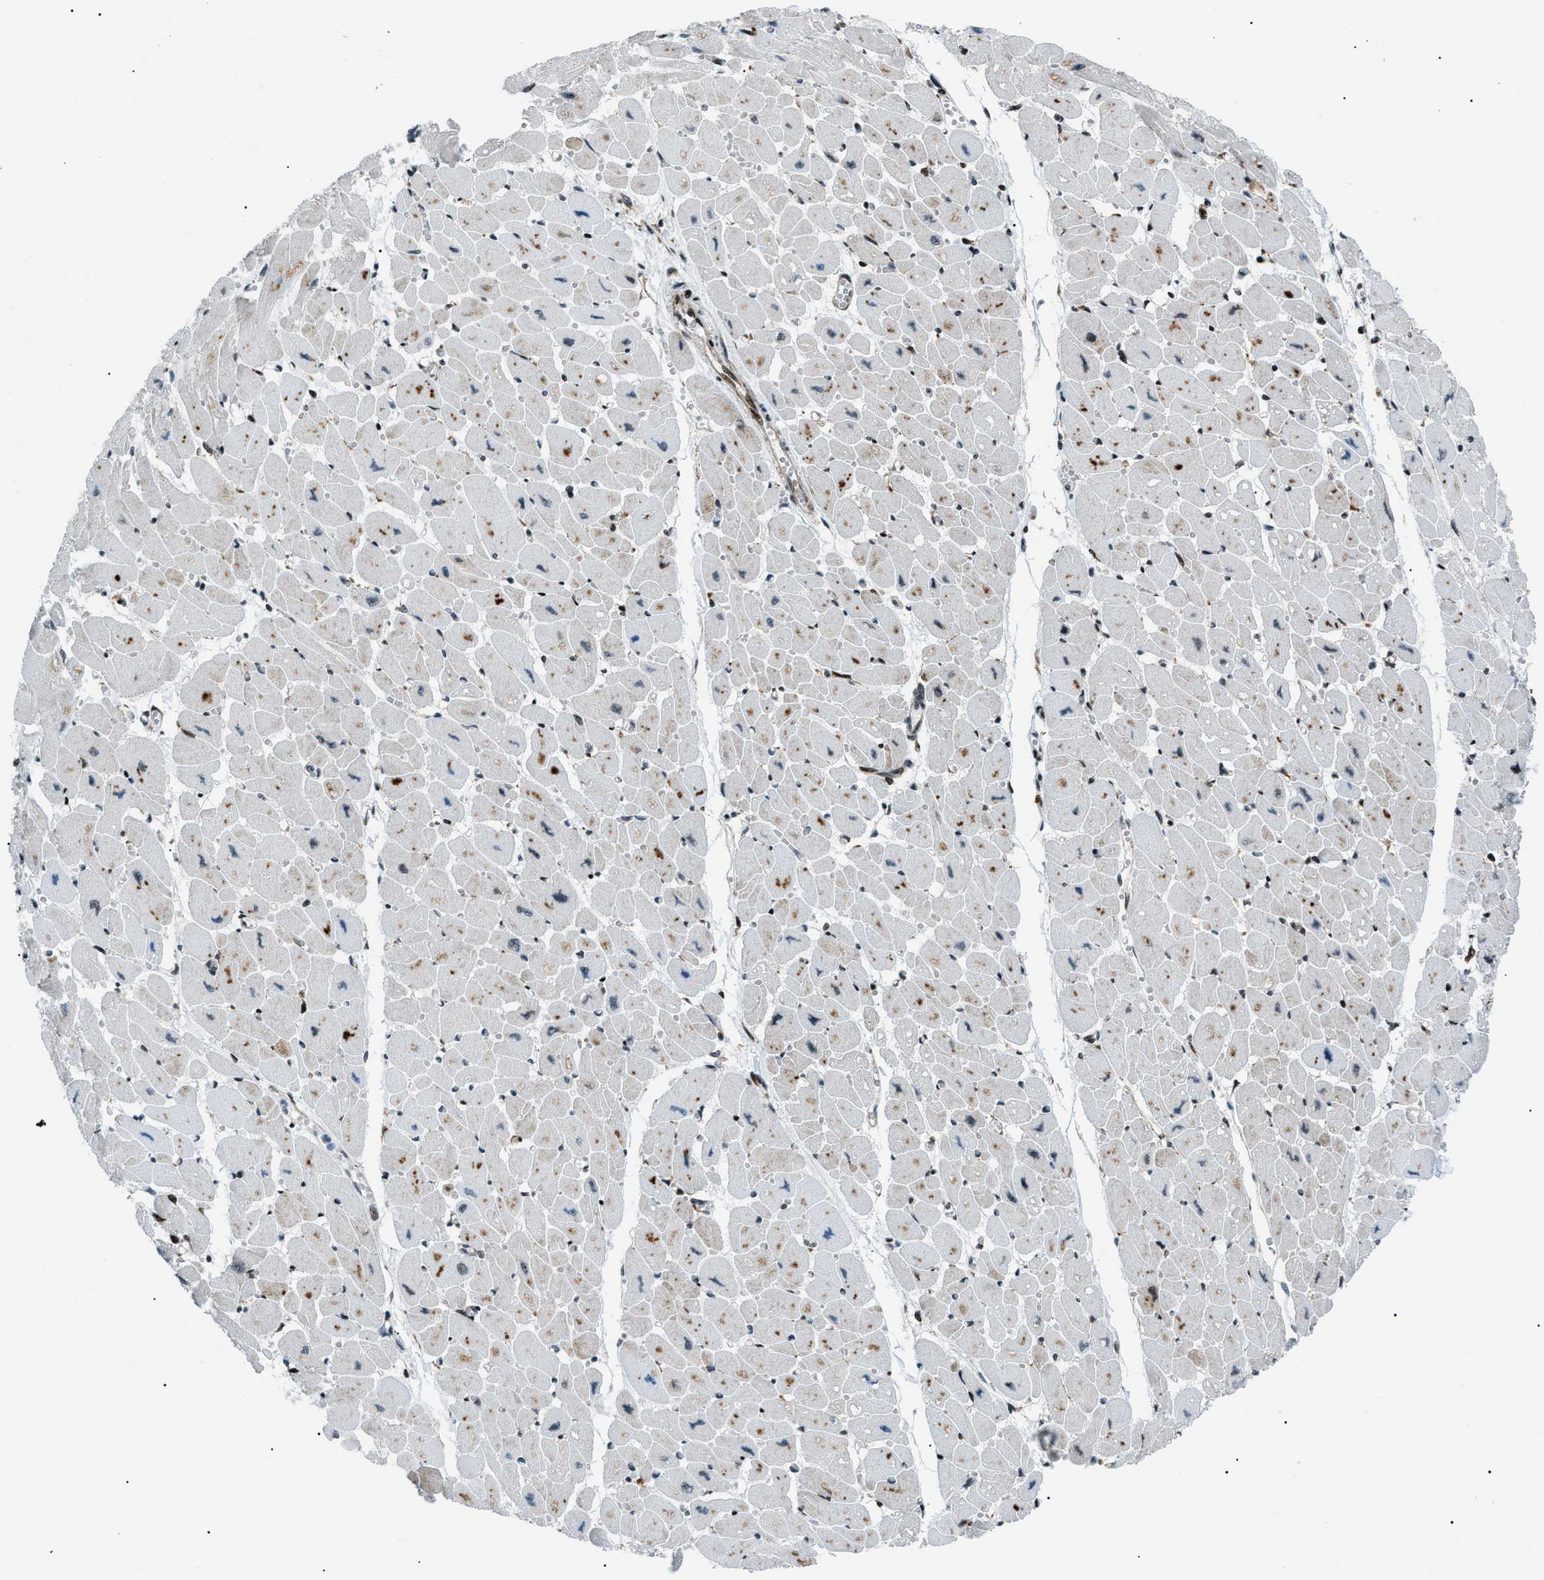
{"staining": {"intensity": "strong", "quantity": "<25%", "location": "nuclear"}, "tissue": "heart muscle", "cell_type": "Cardiomyocytes", "image_type": "normal", "snomed": [{"axis": "morphology", "description": "Normal tissue, NOS"}, {"axis": "topography", "description": "Heart"}], "caption": "This photomicrograph displays immunohistochemistry (IHC) staining of unremarkable heart muscle, with medium strong nuclear staining in approximately <25% of cardiomyocytes.", "gene": "HNRNPK", "patient": {"sex": "female", "age": 54}}